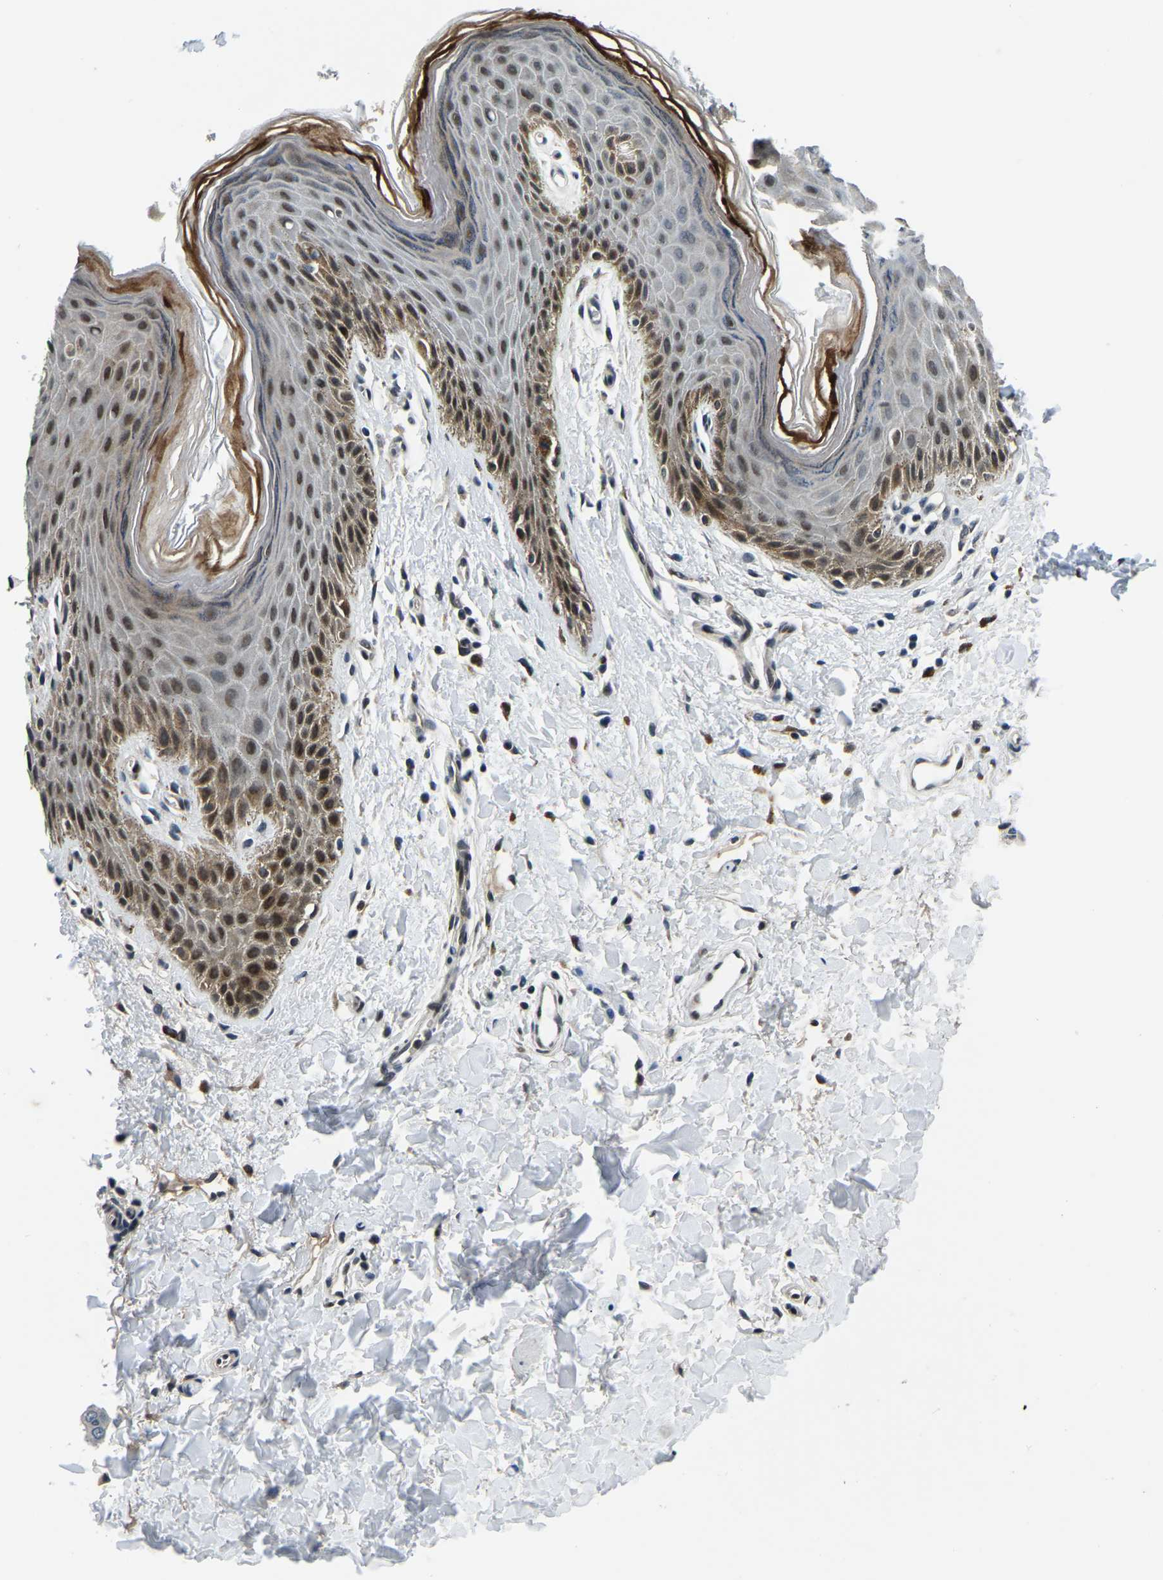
{"staining": {"intensity": "strong", "quantity": "25%-75%", "location": "nuclear"}, "tissue": "skin", "cell_type": "Epidermal cells", "image_type": "normal", "snomed": [{"axis": "morphology", "description": "Normal tissue, NOS"}, {"axis": "topography", "description": "Anal"}], "caption": "Immunohistochemistry (IHC) (DAB) staining of unremarkable skin exhibits strong nuclear protein staining in about 25%-75% of epidermal cells.", "gene": "ING2", "patient": {"sex": "male", "age": 44}}